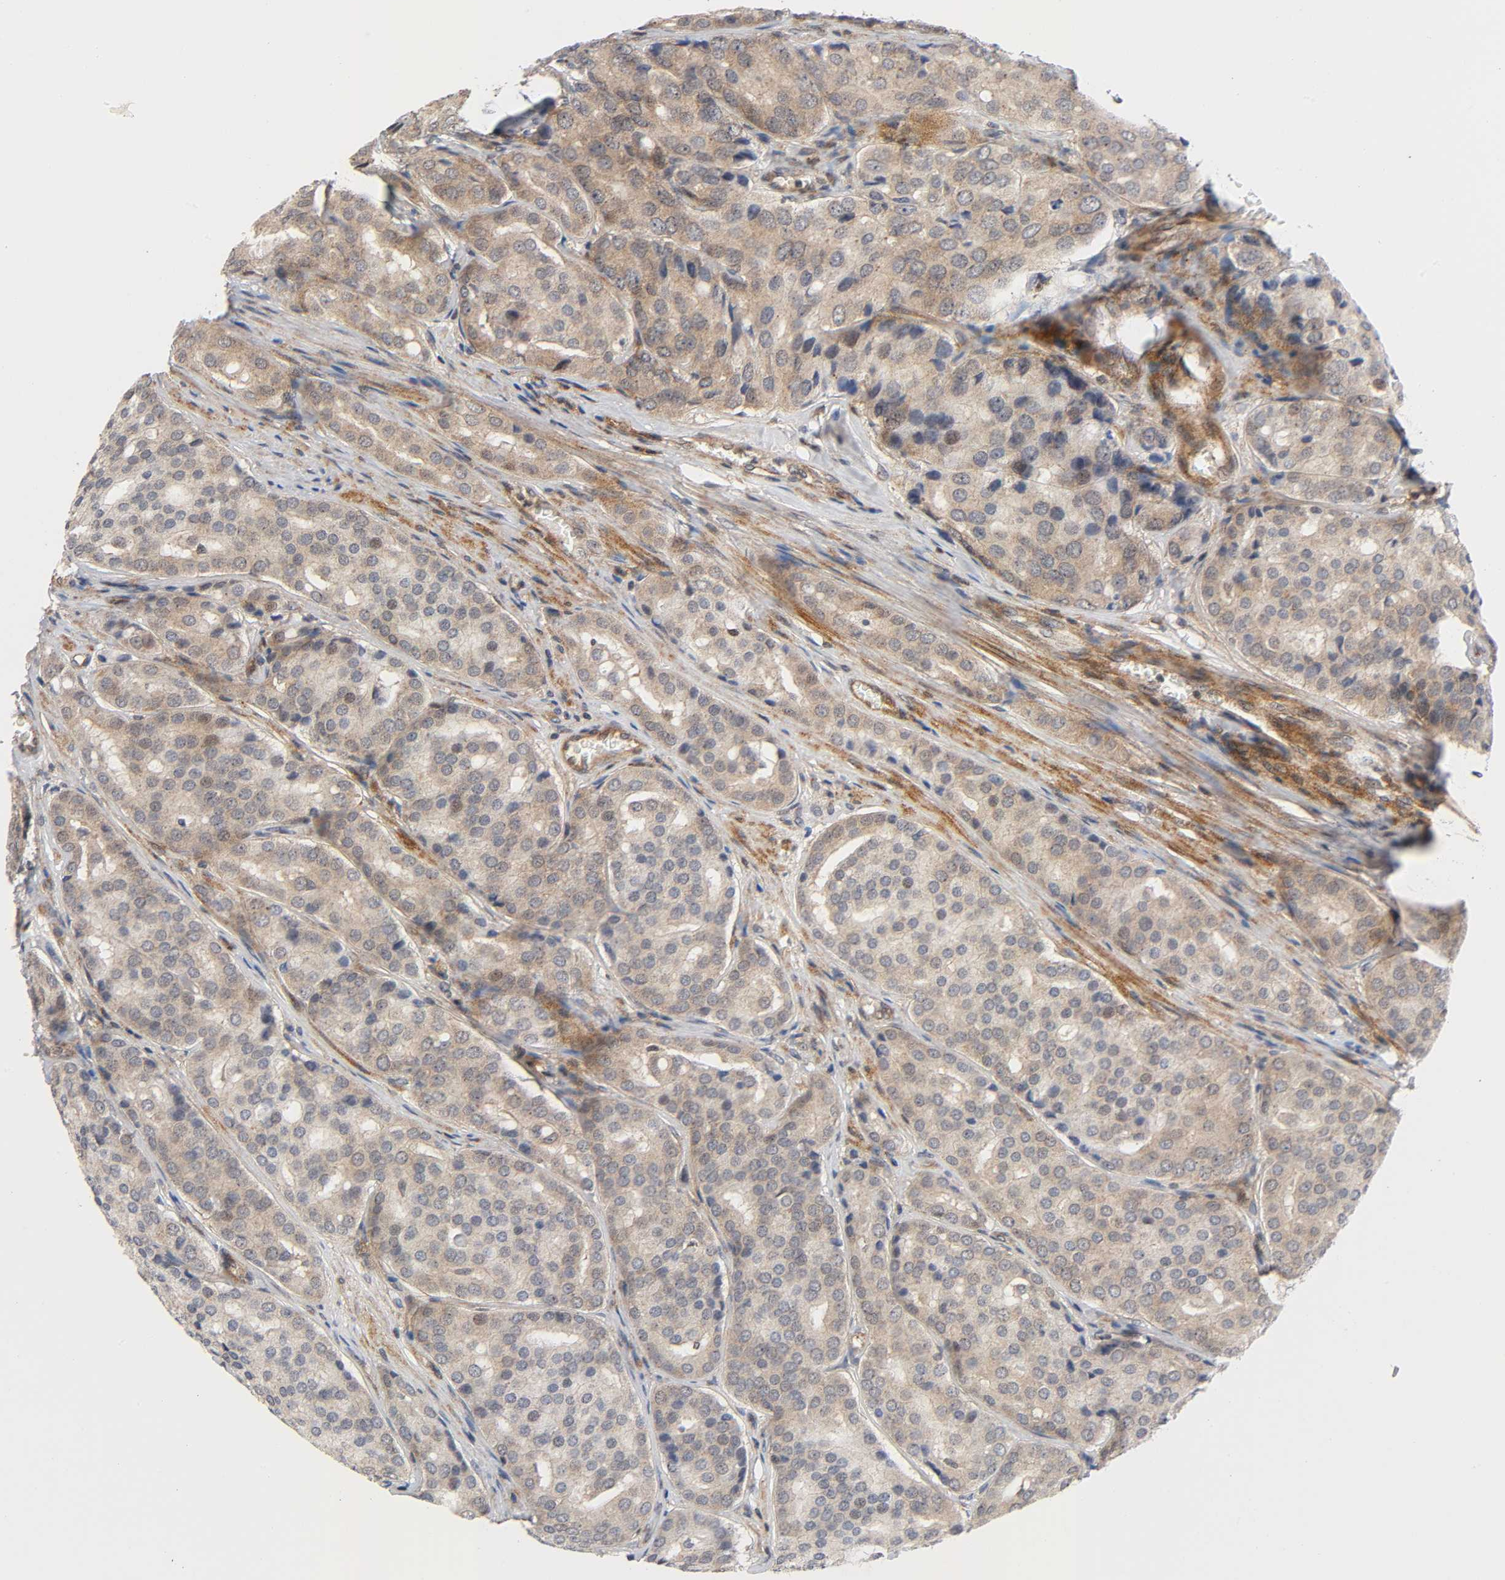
{"staining": {"intensity": "moderate", "quantity": ">75%", "location": "cytoplasmic/membranous,nuclear"}, "tissue": "prostate cancer", "cell_type": "Tumor cells", "image_type": "cancer", "snomed": [{"axis": "morphology", "description": "Adenocarcinoma, High grade"}, {"axis": "topography", "description": "Prostate"}], "caption": "Immunohistochemical staining of human prostate cancer (high-grade adenocarcinoma) displays medium levels of moderate cytoplasmic/membranous and nuclear protein expression in about >75% of tumor cells. The staining is performed using DAB (3,3'-diaminobenzidine) brown chromogen to label protein expression. The nuclei are counter-stained blue using hematoxylin.", "gene": "CASP9", "patient": {"sex": "male", "age": 64}}